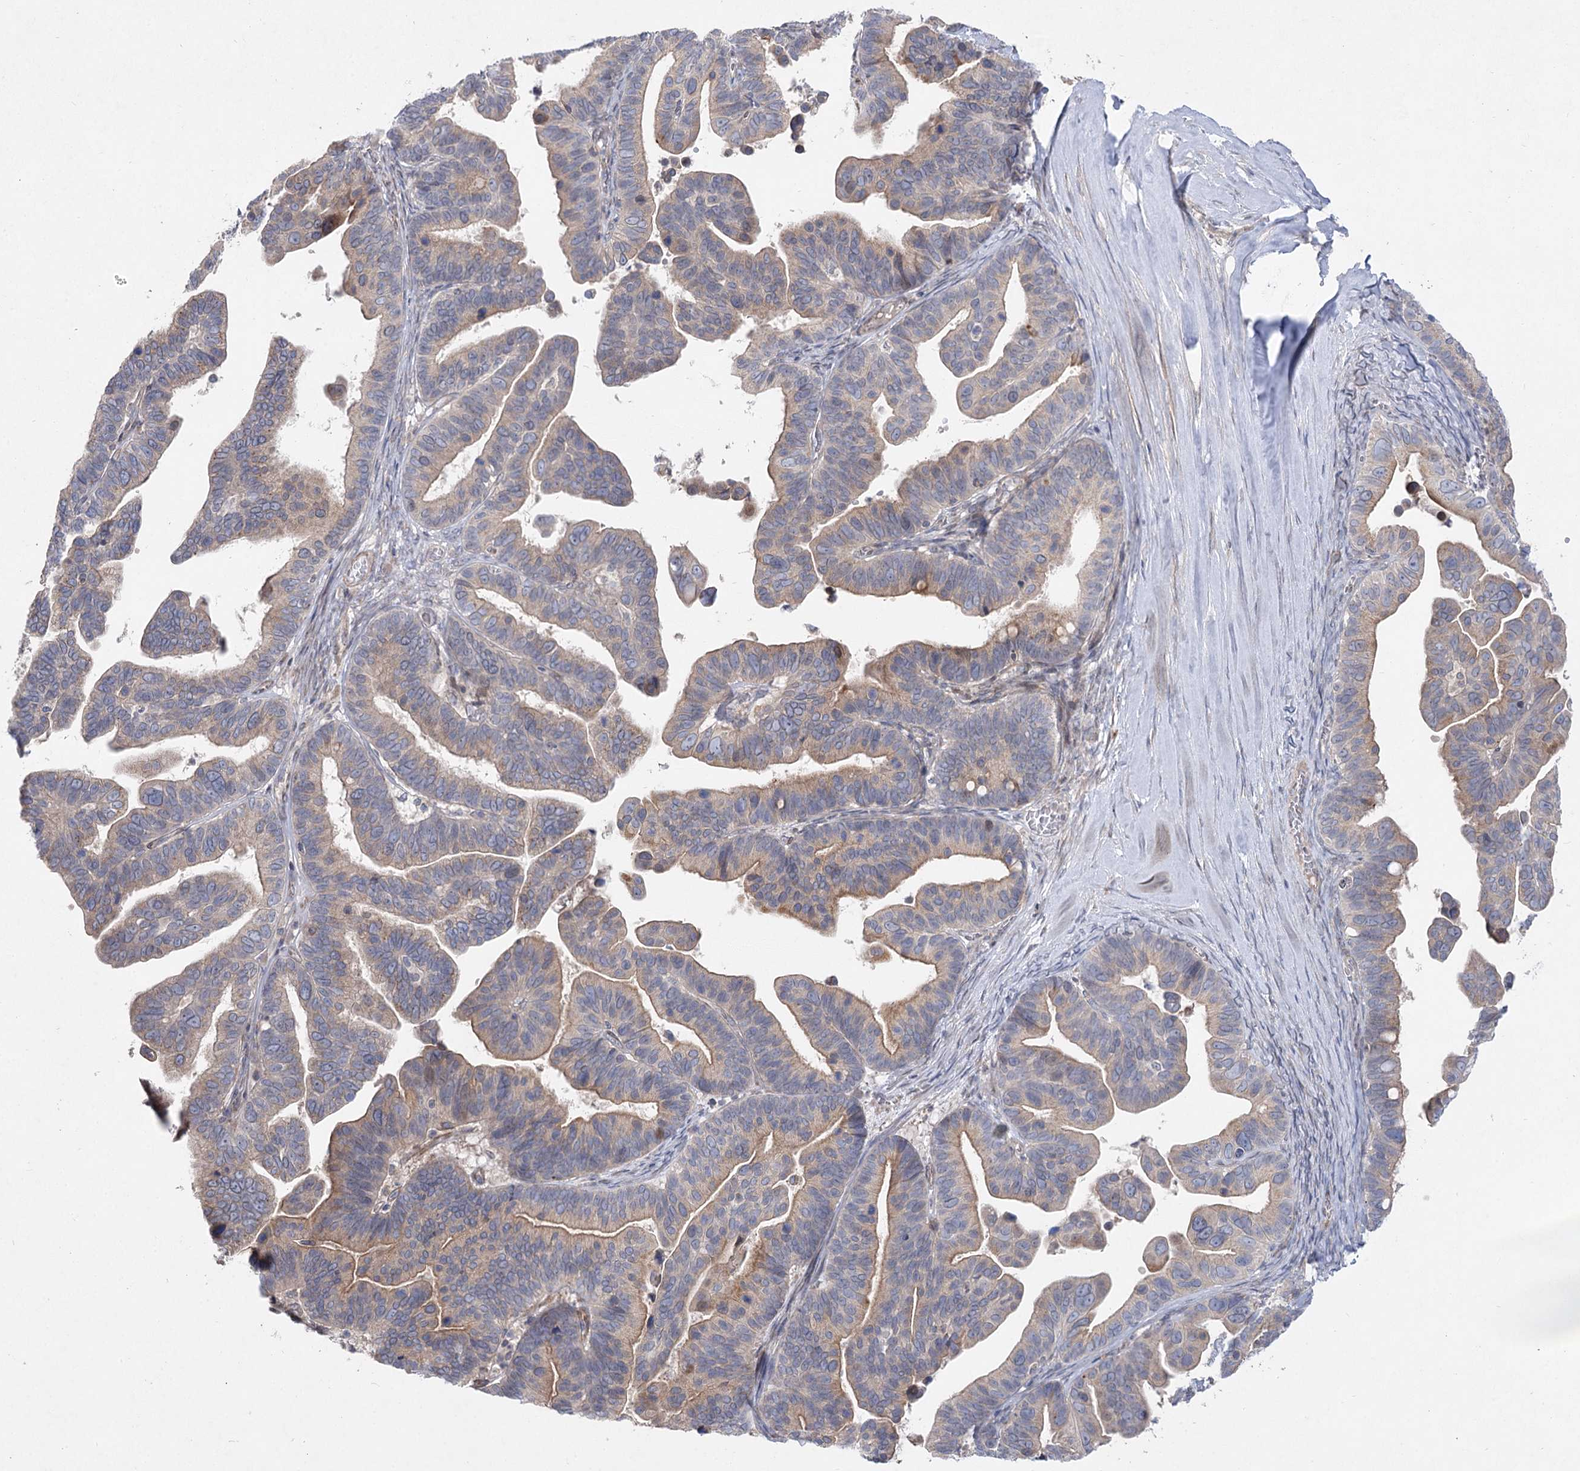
{"staining": {"intensity": "weak", "quantity": ">75%", "location": "cytoplasmic/membranous"}, "tissue": "ovarian cancer", "cell_type": "Tumor cells", "image_type": "cancer", "snomed": [{"axis": "morphology", "description": "Cystadenocarcinoma, serous, NOS"}, {"axis": "topography", "description": "Ovary"}], "caption": "A photomicrograph of ovarian cancer stained for a protein displays weak cytoplasmic/membranous brown staining in tumor cells.", "gene": "SH3BP5L", "patient": {"sex": "female", "age": 56}}